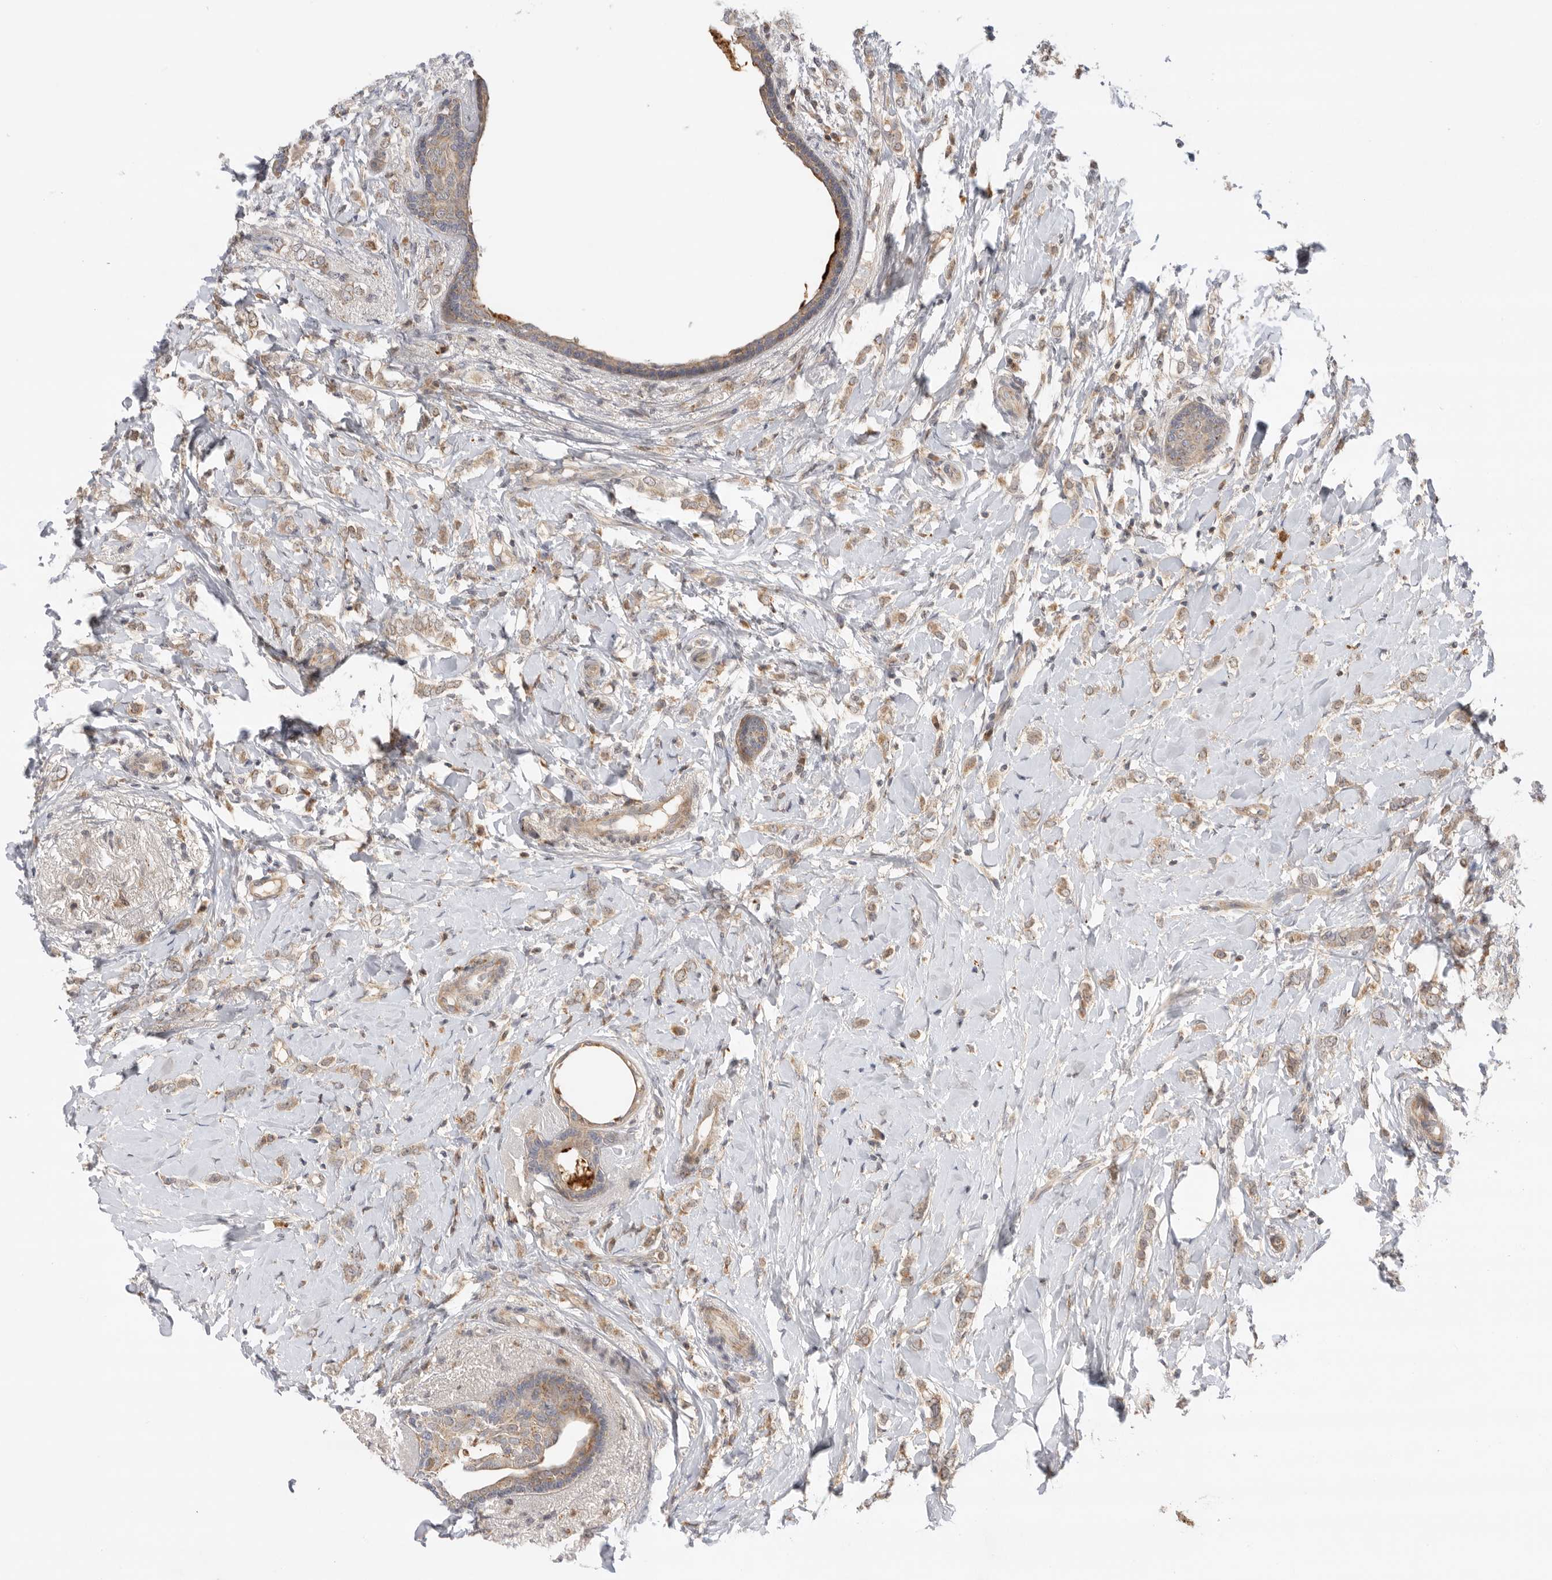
{"staining": {"intensity": "weak", "quantity": ">75%", "location": "cytoplasmic/membranous"}, "tissue": "breast cancer", "cell_type": "Tumor cells", "image_type": "cancer", "snomed": [{"axis": "morphology", "description": "Normal tissue, NOS"}, {"axis": "morphology", "description": "Lobular carcinoma"}, {"axis": "topography", "description": "Breast"}], "caption": "Tumor cells reveal low levels of weak cytoplasmic/membranous expression in approximately >75% of cells in lobular carcinoma (breast). (IHC, brightfield microscopy, high magnification).", "gene": "GNE", "patient": {"sex": "female", "age": 47}}